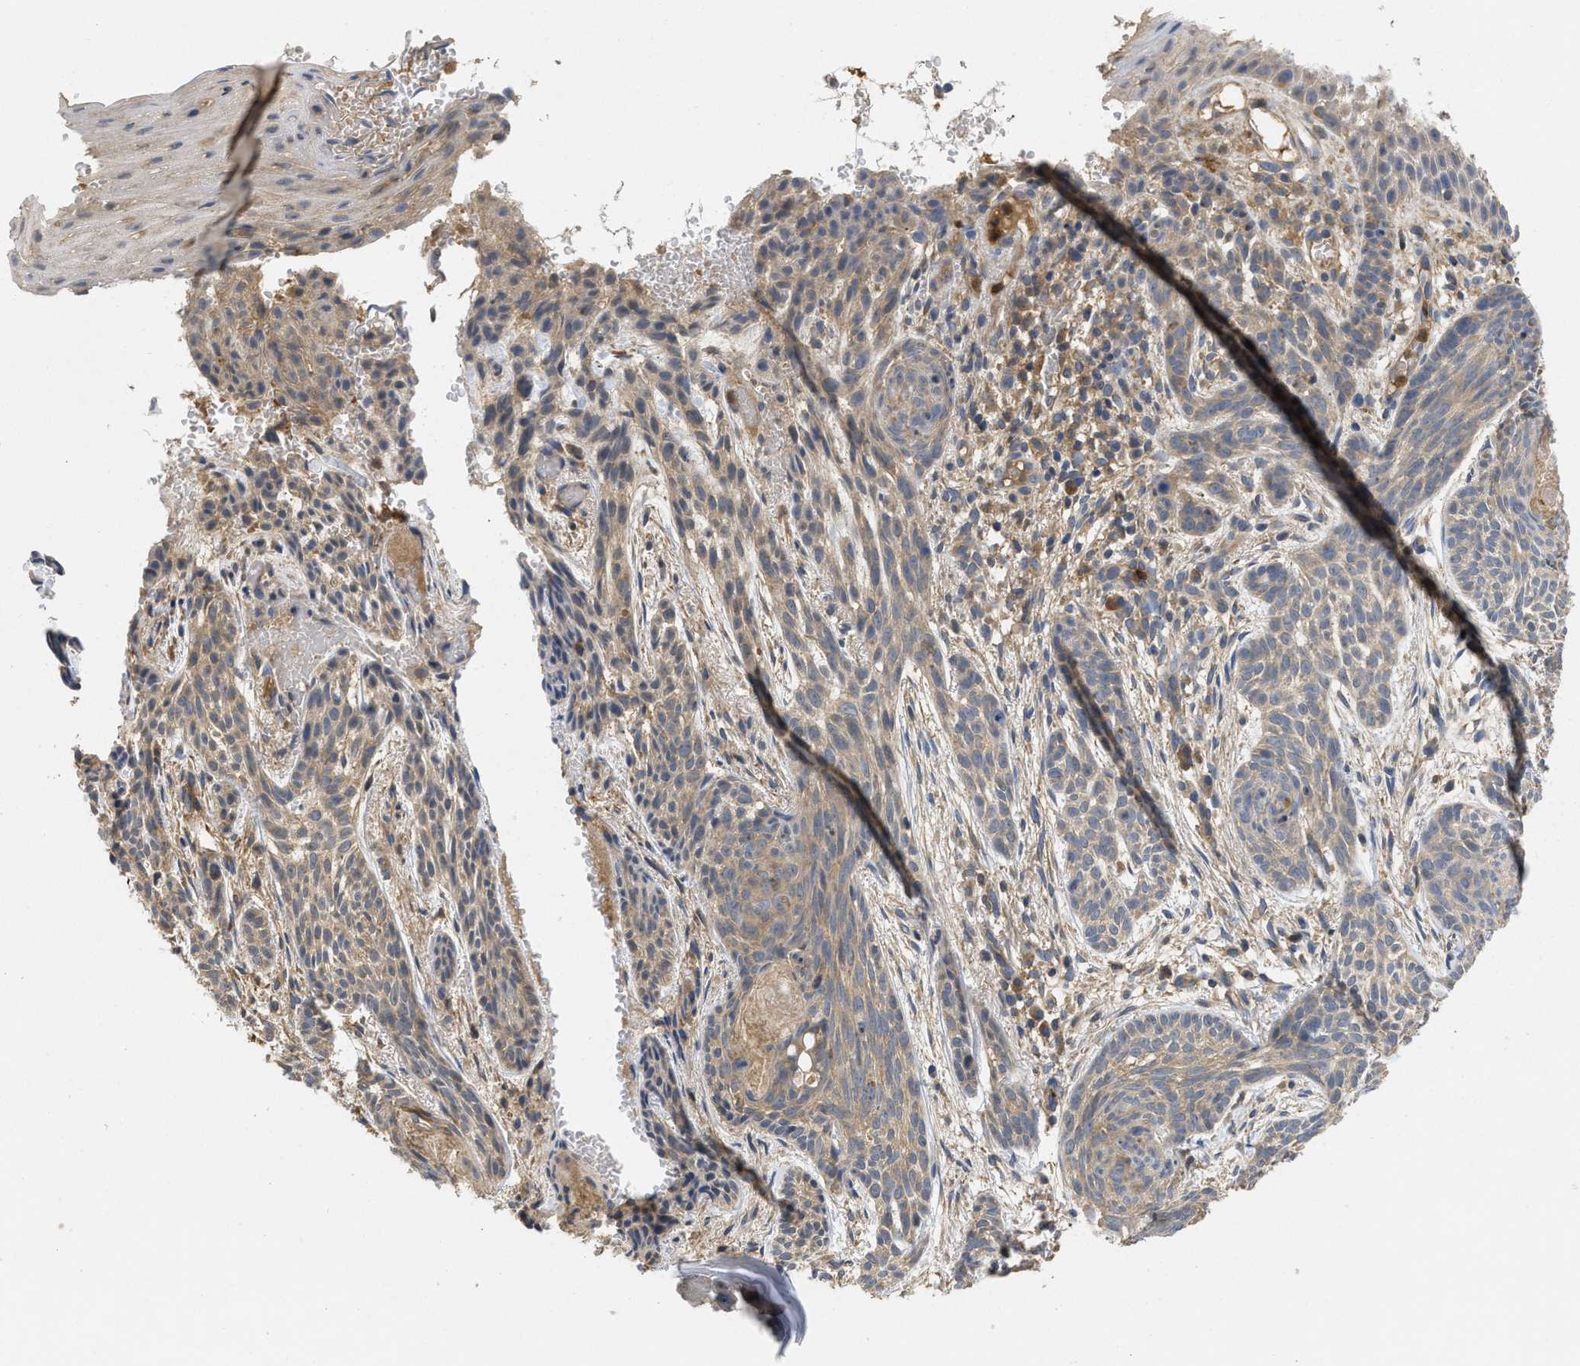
{"staining": {"intensity": "weak", "quantity": ">75%", "location": "cytoplasmic/membranous"}, "tissue": "skin cancer", "cell_type": "Tumor cells", "image_type": "cancer", "snomed": [{"axis": "morphology", "description": "Basal cell carcinoma"}, {"axis": "topography", "description": "Skin"}], "caption": "Basal cell carcinoma (skin) stained with a protein marker demonstrates weak staining in tumor cells.", "gene": "RNF216", "patient": {"sex": "female", "age": 59}}